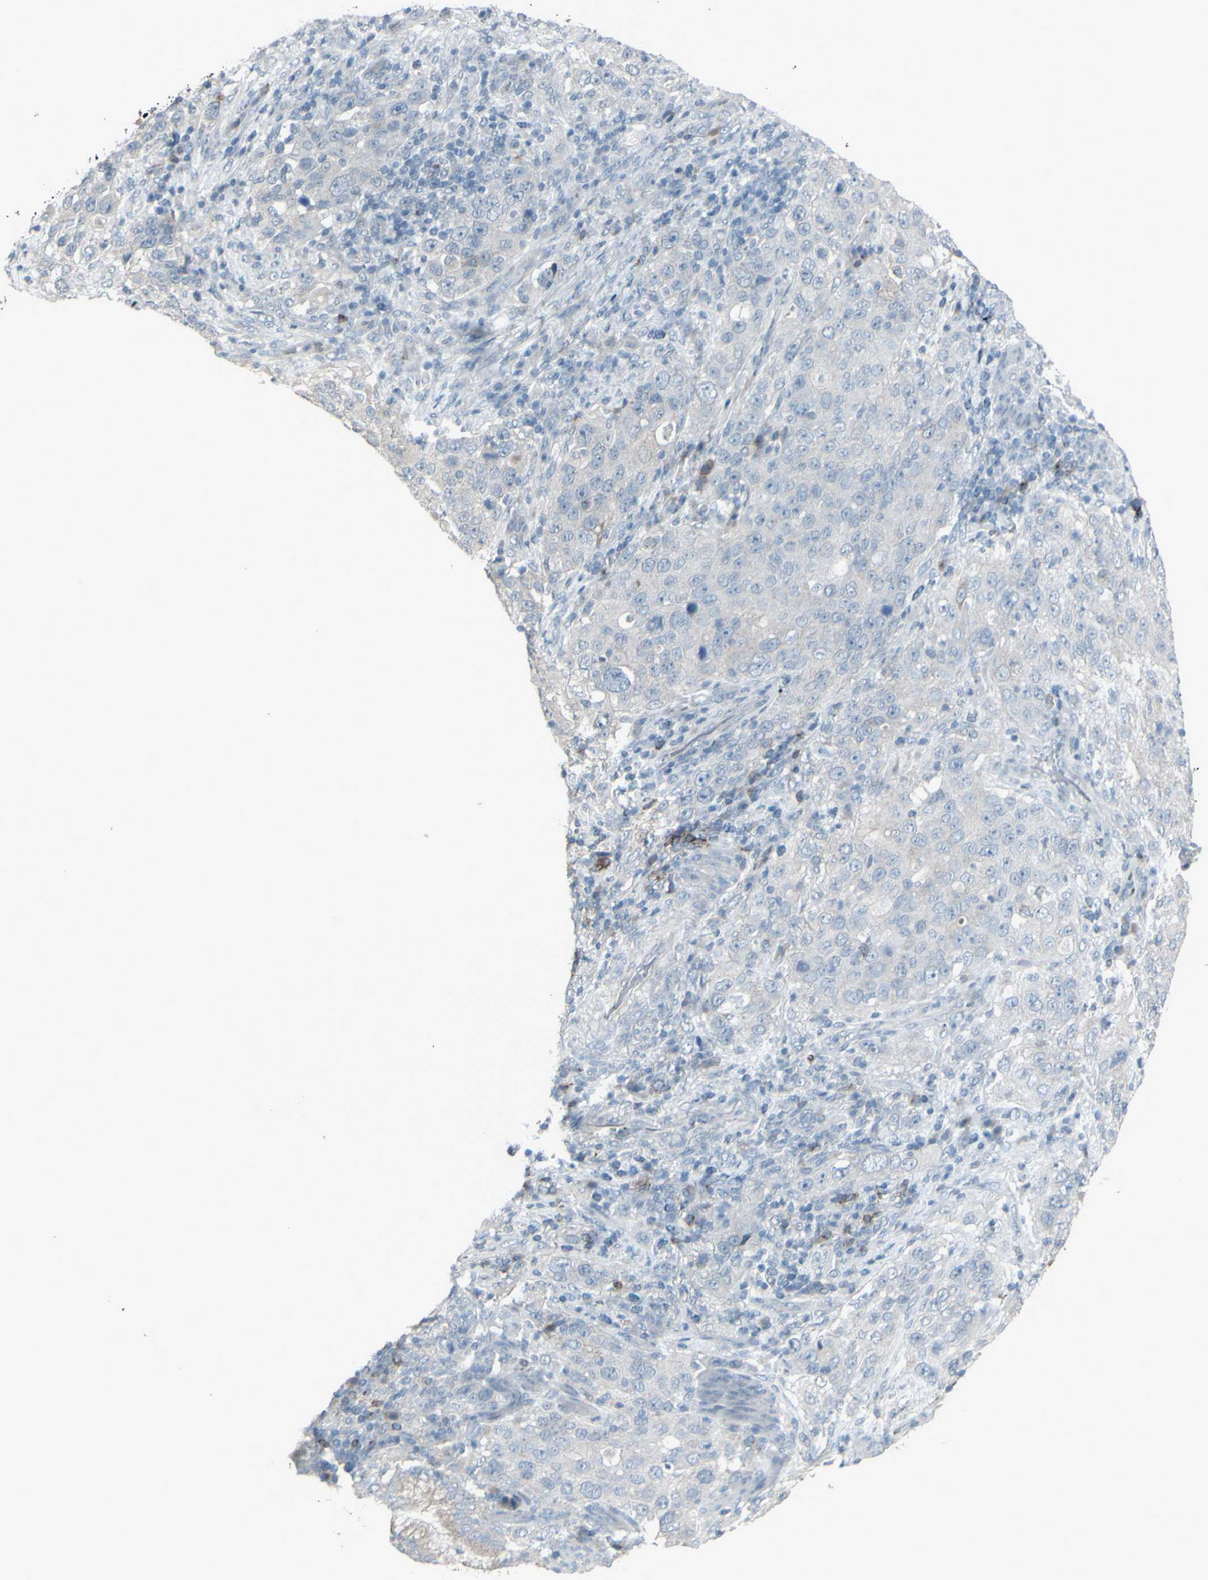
{"staining": {"intensity": "negative", "quantity": "none", "location": "none"}, "tissue": "stomach cancer", "cell_type": "Tumor cells", "image_type": "cancer", "snomed": [{"axis": "morphology", "description": "Normal tissue, NOS"}, {"axis": "morphology", "description": "Adenocarcinoma, NOS"}, {"axis": "topography", "description": "Stomach"}], "caption": "Immunohistochemistry (IHC) of stomach cancer (adenocarcinoma) reveals no positivity in tumor cells.", "gene": "CD79B", "patient": {"sex": "male", "age": 48}}